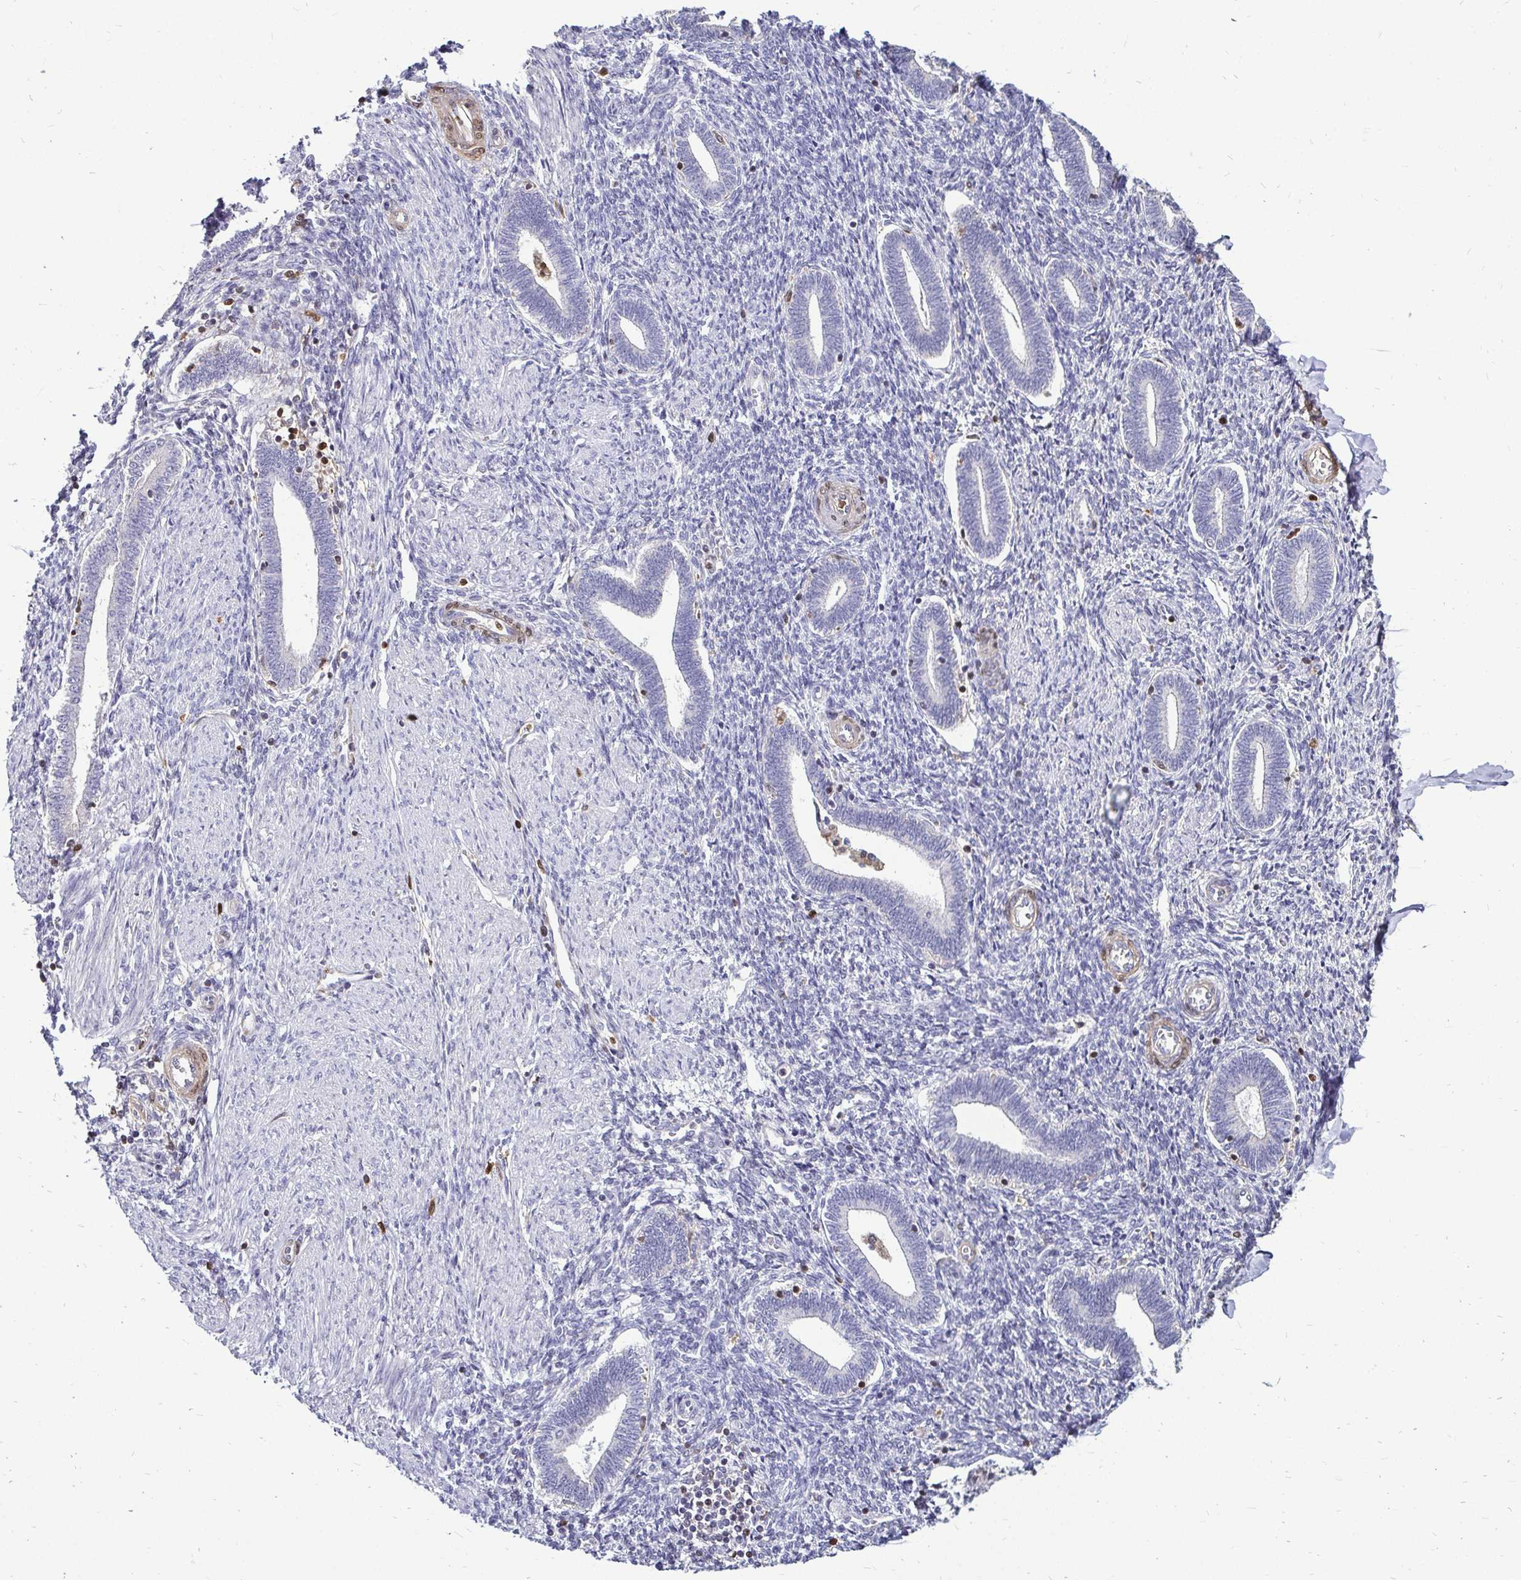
{"staining": {"intensity": "negative", "quantity": "none", "location": "none"}, "tissue": "endometrium", "cell_type": "Cells in endometrial stroma", "image_type": "normal", "snomed": [{"axis": "morphology", "description": "Normal tissue, NOS"}, {"axis": "topography", "description": "Endometrium"}], "caption": "Cells in endometrial stroma are negative for protein expression in benign human endometrium.", "gene": "ZFP1", "patient": {"sex": "female", "age": 42}}